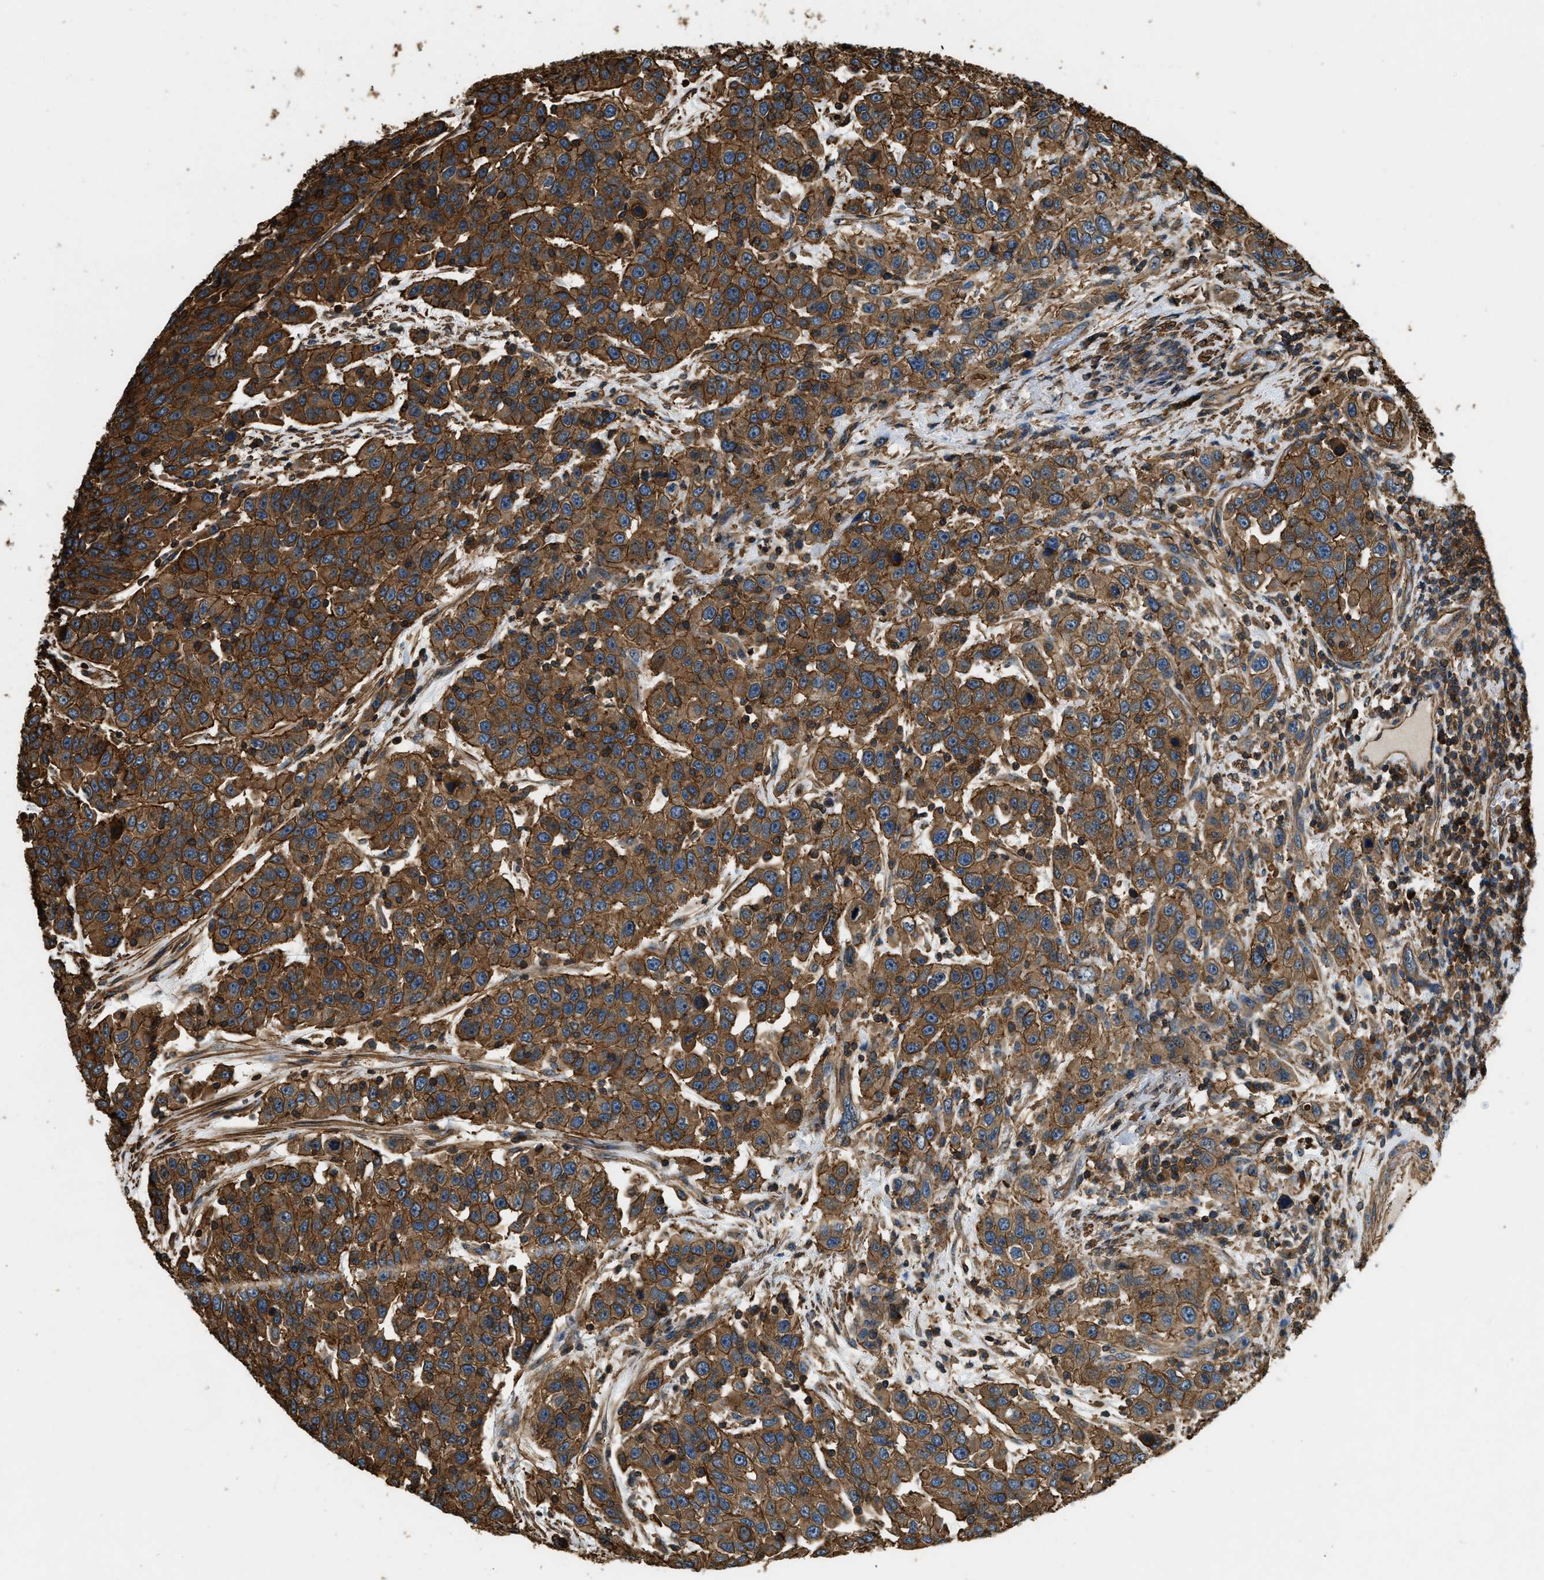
{"staining": {"intensity": "strong", "quantity": ">75%", "location": "cytoplasmic/membranous"}, "tissue": "urothelial cancer", "cell_type": "Tumor cells", "image_type": "cancer", "snomed": [{"axis": "morphology", "description": "Urothelial carcinoma, High grade"}, {"axis": "topography", "description": "Urinary bladder"}], "caption": "Immunohistochemical staining of urothelial cancer exhibits high levels of strong cytoplasmic/membranous staining in approximately >75% of tumor cells. The protein is stained brown, and the nuclei are stained in blue (DAB IHC with brightfield microscopy, high magnification).", "gene": "YARS1", "patient": {"sex": "female", "age": 80}}